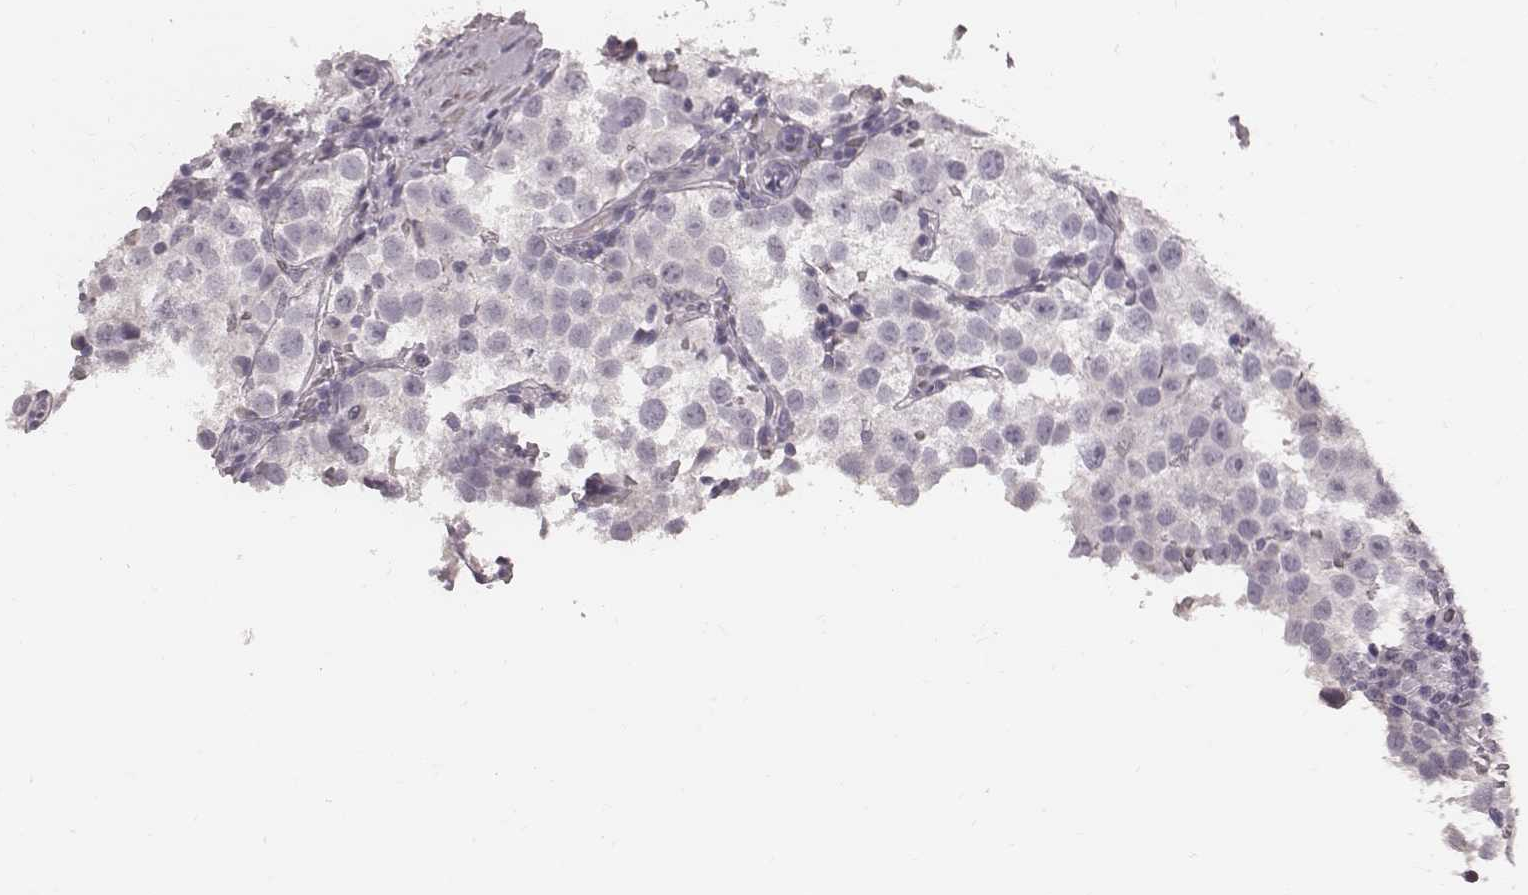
{"staining": {"intensity": "negative", "quantity": "none", "location": "none"}, "tissue": "testis cancer", "cell_type": "Tumor cells", "image_type": "cancer", "snomed": [{"axis": "morphology", "description": "Seminoma, NOS"}, {"axis": "topography", "description": "Testis"}], "caption": "Immunohistochemistry (IHC) micrograph of neoplastic tissue: seminoma (testis) stained with DAB (3,3'-diaminobenzidine) displays no significant protein staining in tumor cells.", "gene": "CFTR", "patient": {"sex": "male", "age": 37}}